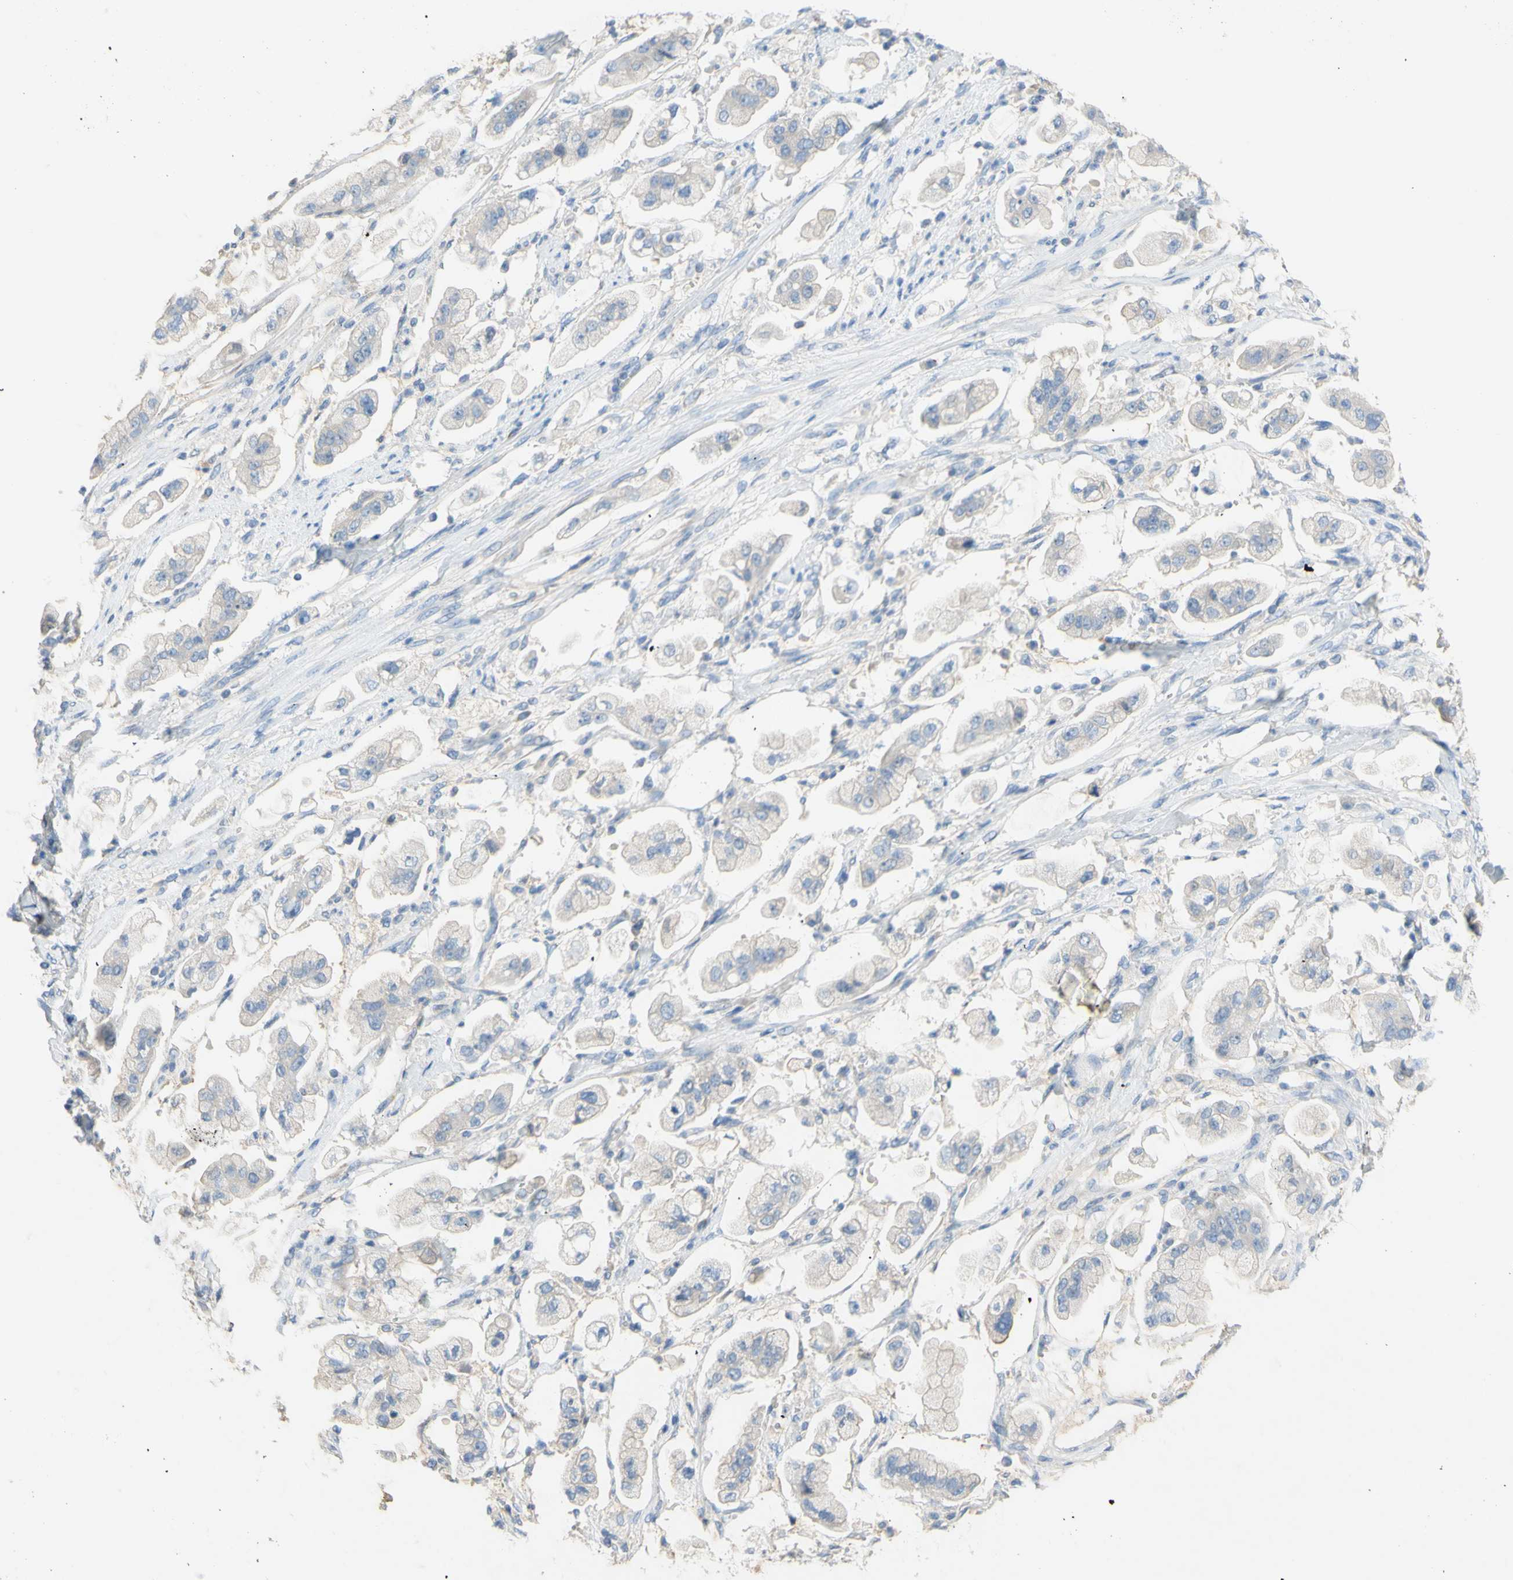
{"staining": {"intensity": "weak", "quantity": ">75%", "location": "cytoplasmic/membranous"}, "tissue": "stomach cancer", "cell_type": "Tumor cells", "image_type": "cancer", "snomed": [{"axis": "morphology", "description": "Adenocarcinoma, NOS"}, {"axis": "topography", "description": "Stomach"}], "caption": "Stomach adenocarcinoma stained with a brown dye reveals weak cytoplasmic/membranous positive positivity in about >75% of tumor cells.", "gene": "PACSIN1", "patient": {"sex": "male", "age": 62}}